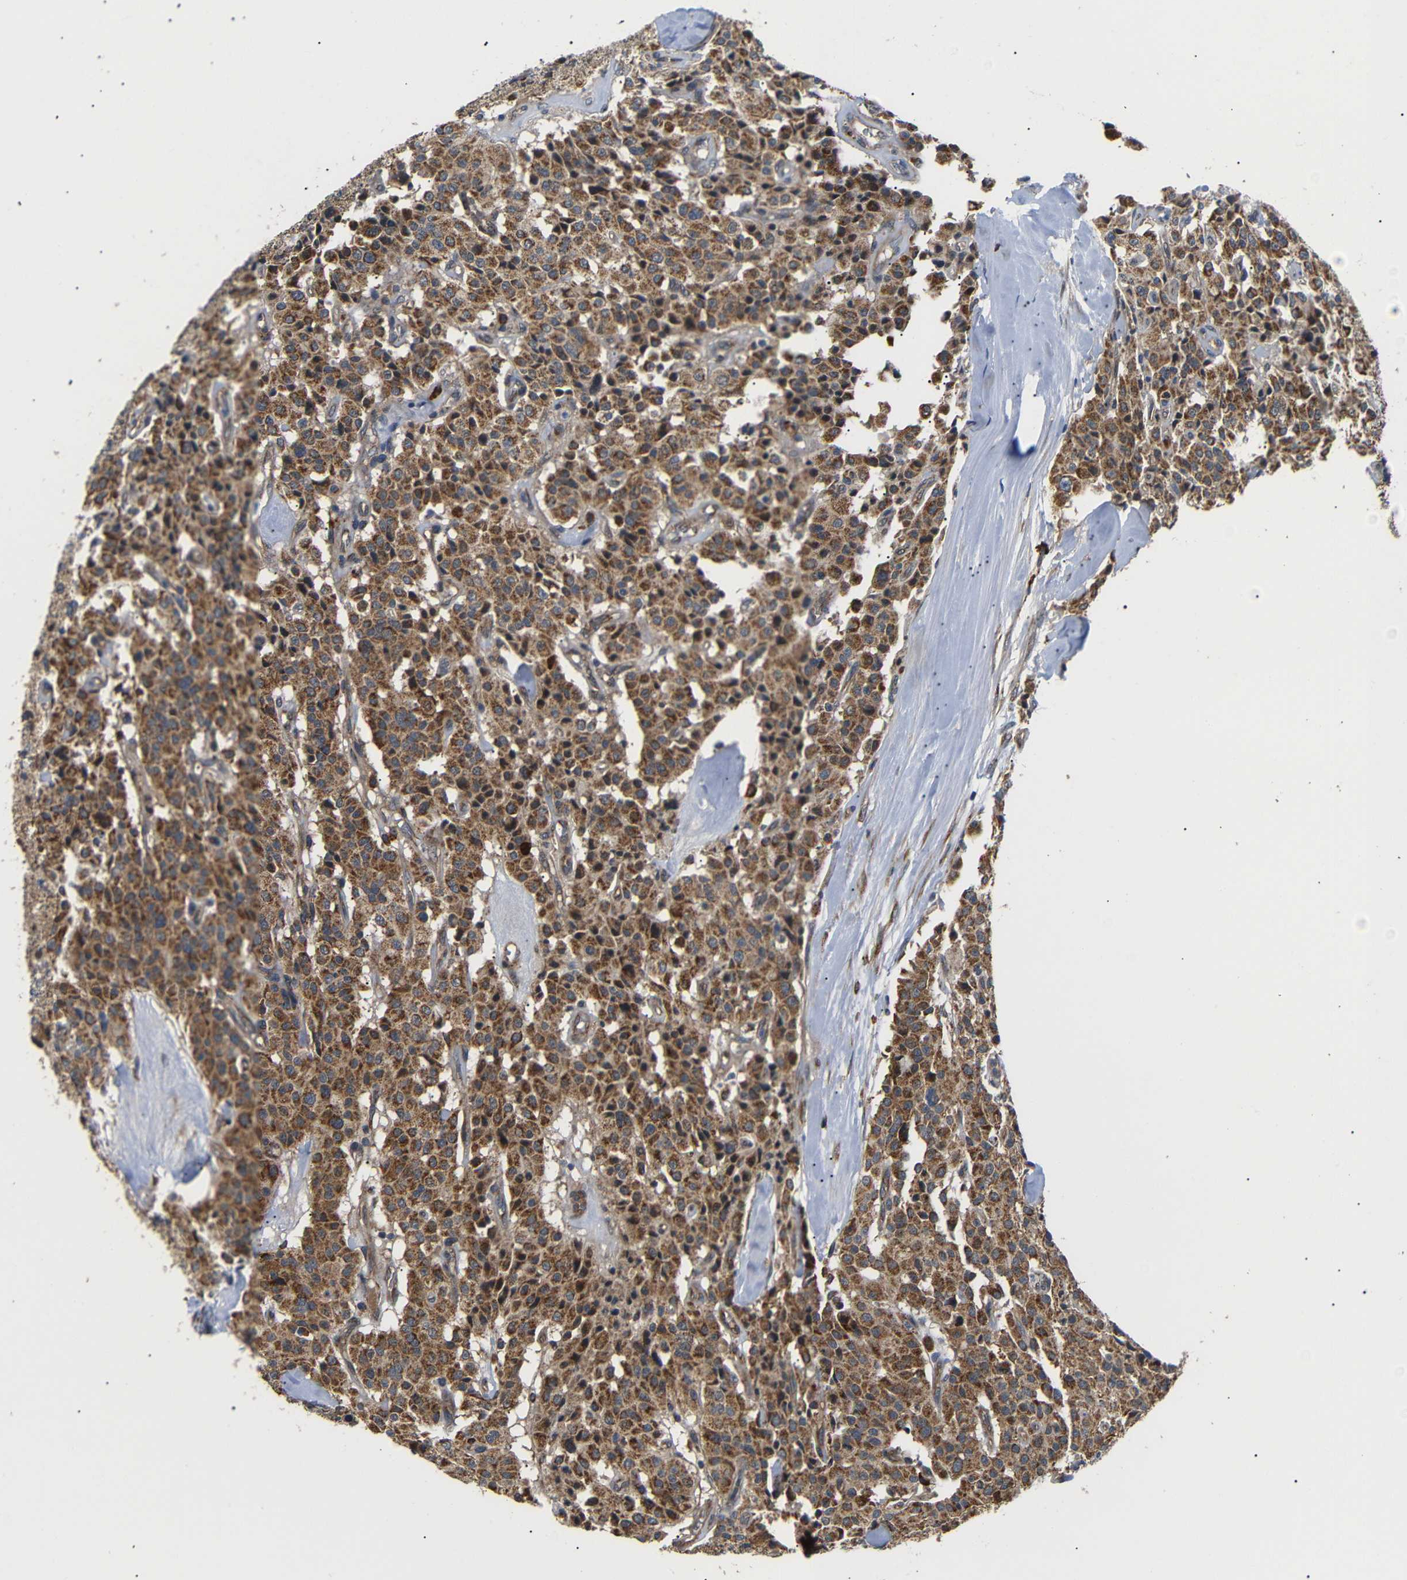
{"staining": {"intensity": "strong", "quantity": ">75%", "location": "cytoplasmic/membranous"}, "tissue": "carcinoid", "cell_type": "Tumor cells", "image_type": "cancer", "snomed": [{"axis": "morphology", "description": "Carcinoid, malignant, NOS"}, {"axis": "topography", "description": "Lung"}], "caption": "IHC photomicrograph of neoplastic tissue: human carcinoid stained using immunohistochemistry (IHC) displays high levels of strong protein expression localized specifically in the cytoplasmic/membranous of tumor cells, appearing as a cytoplasmic/membranous brown color.", "gene": "KANK4", "patient": {"sex": "male", "age": 30}}